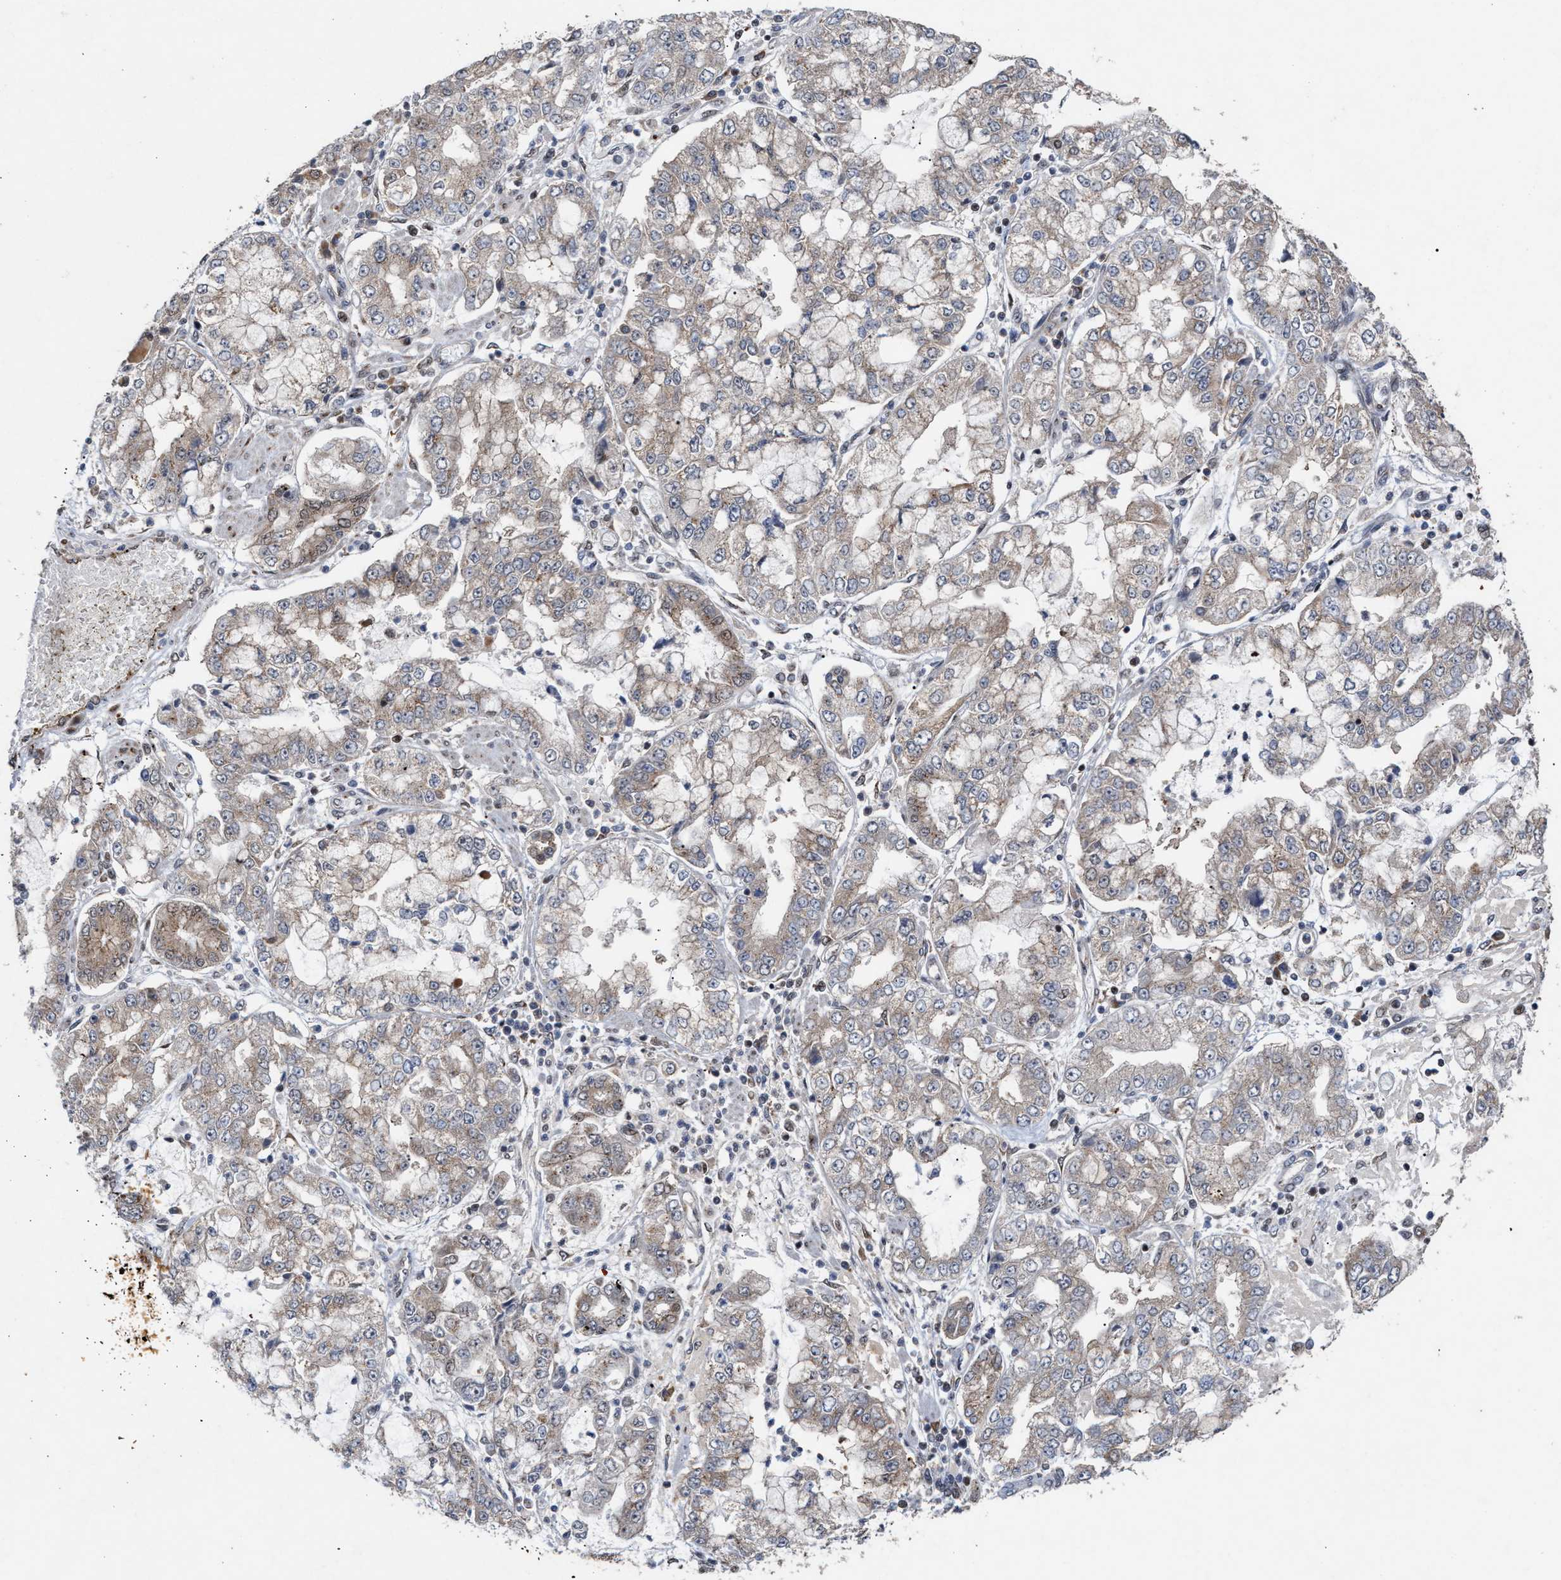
{"staining": {"intensity": "weak", "quantity": "25%-75%", "location": "cytoplasmic/membranous"}, "tissue": "stomach cancer", "cell_type": "Tumor cells", "image_type": "cancer", "snomed": [{"axis": "morphology", "description": "Adenocarcinoma, NOS"}, {"axis": "topography", "description": "Stomach"}], "caption": "Immunohistochemistry (IHC) (DAB (3,3'-diaminobenzidine)) staining of stomach cancer displays weak cytoplasmic/membranous protein expression in about 25%-75% of tumor cells.", "gene": "MKNK2", "patient": {"sex": "male", "age": 76}}